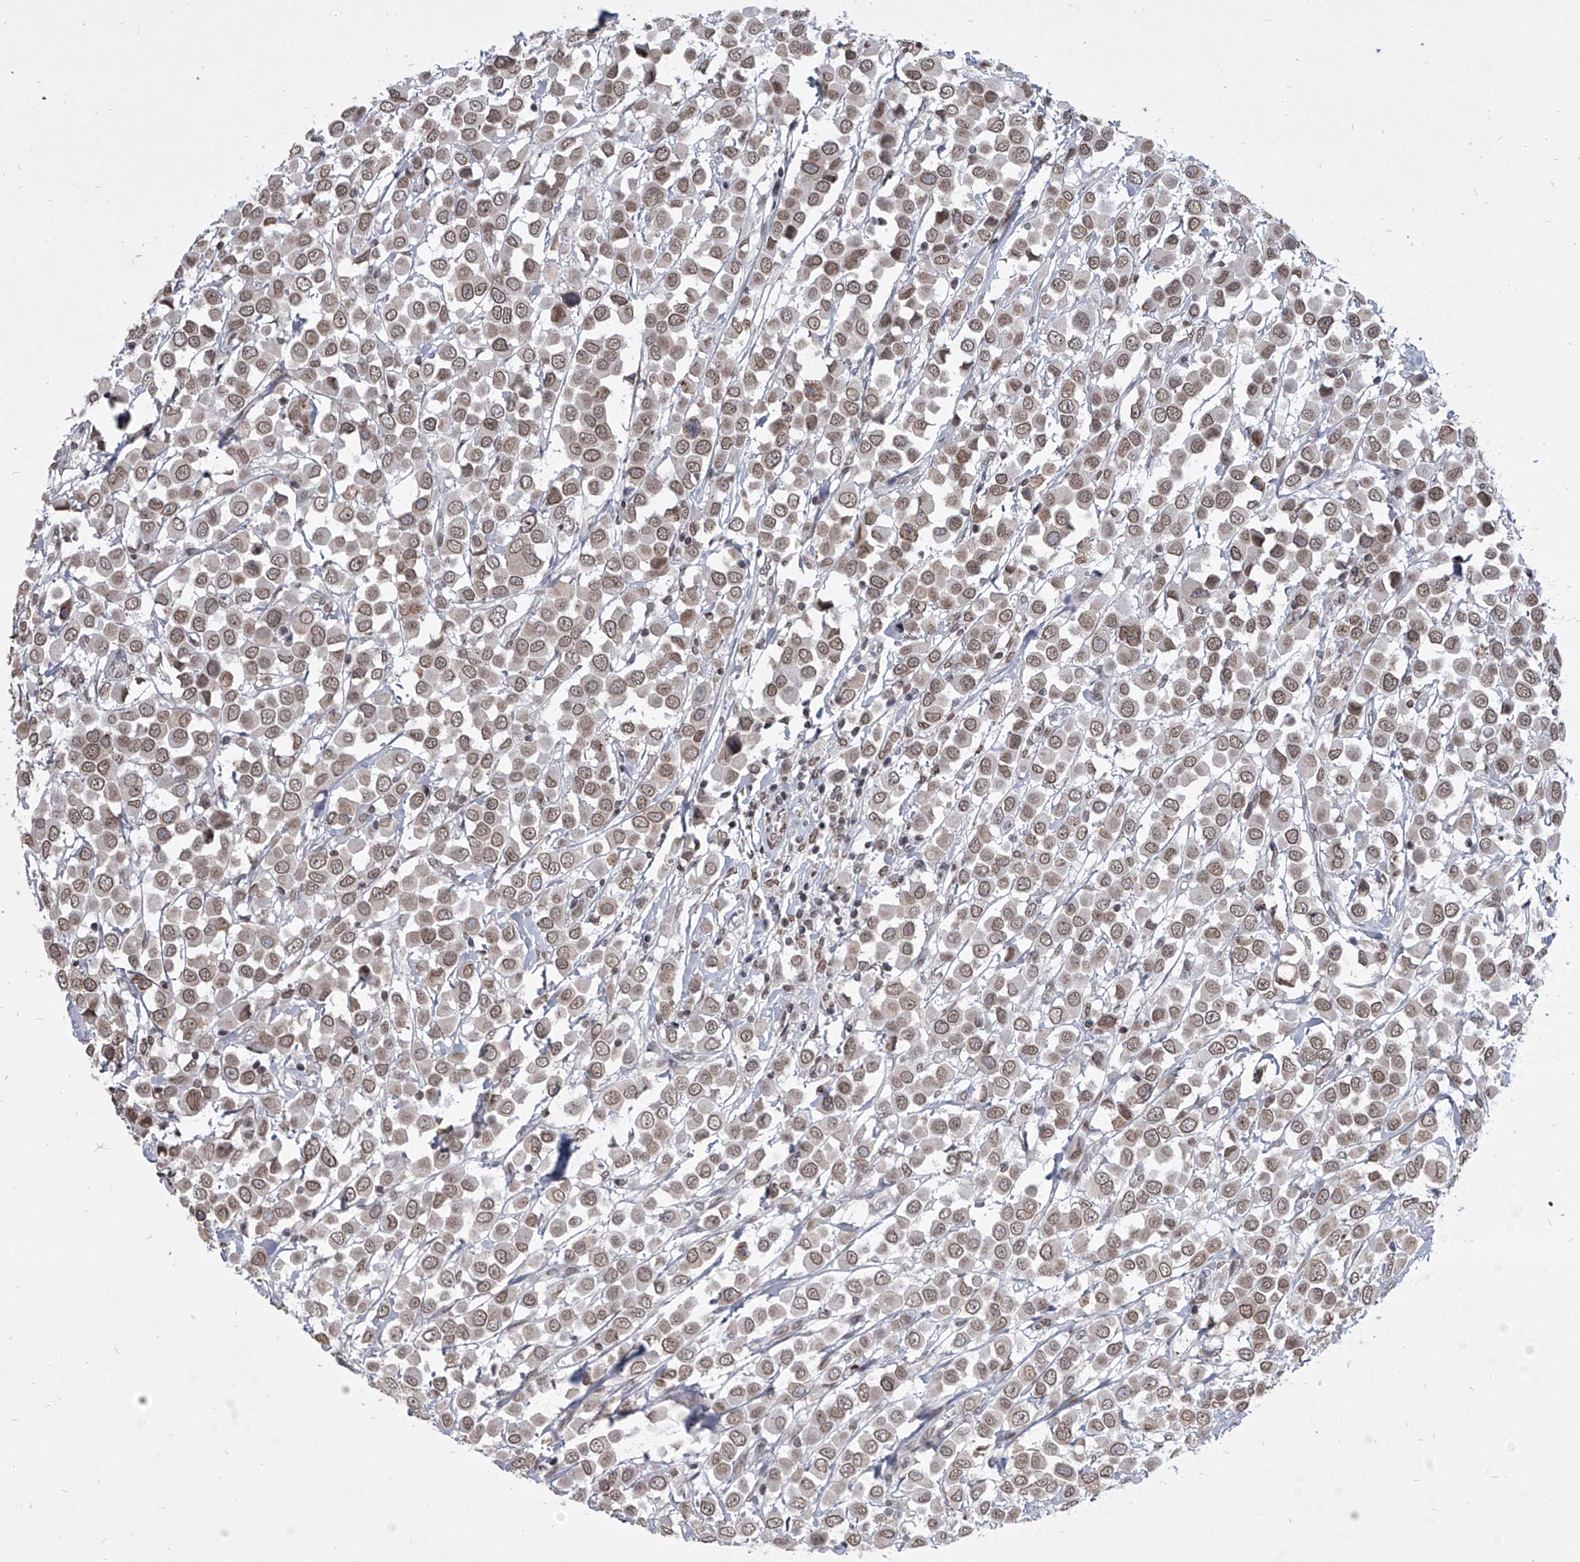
{"staining": {"intensity": "moderate", "quantity": ">75%", "location": "nuclear"}, "tissue": "breast cancer", "cell_type": "Tumor cells", "image_type": "cancer", "snomed": [{"axis": "morphology", "description": "Duct carcinoma"}, {"axis": "topography", "description": "Breast"}], "caption": "IHC micrograph of breast intraductal carcinoma stained for a protein (brown), which shows medium levels of moderate nuclear staining in about >75% of tumor cells.", "gene": "PPIL4", "patient": {"sex": "female", "age": 61}}